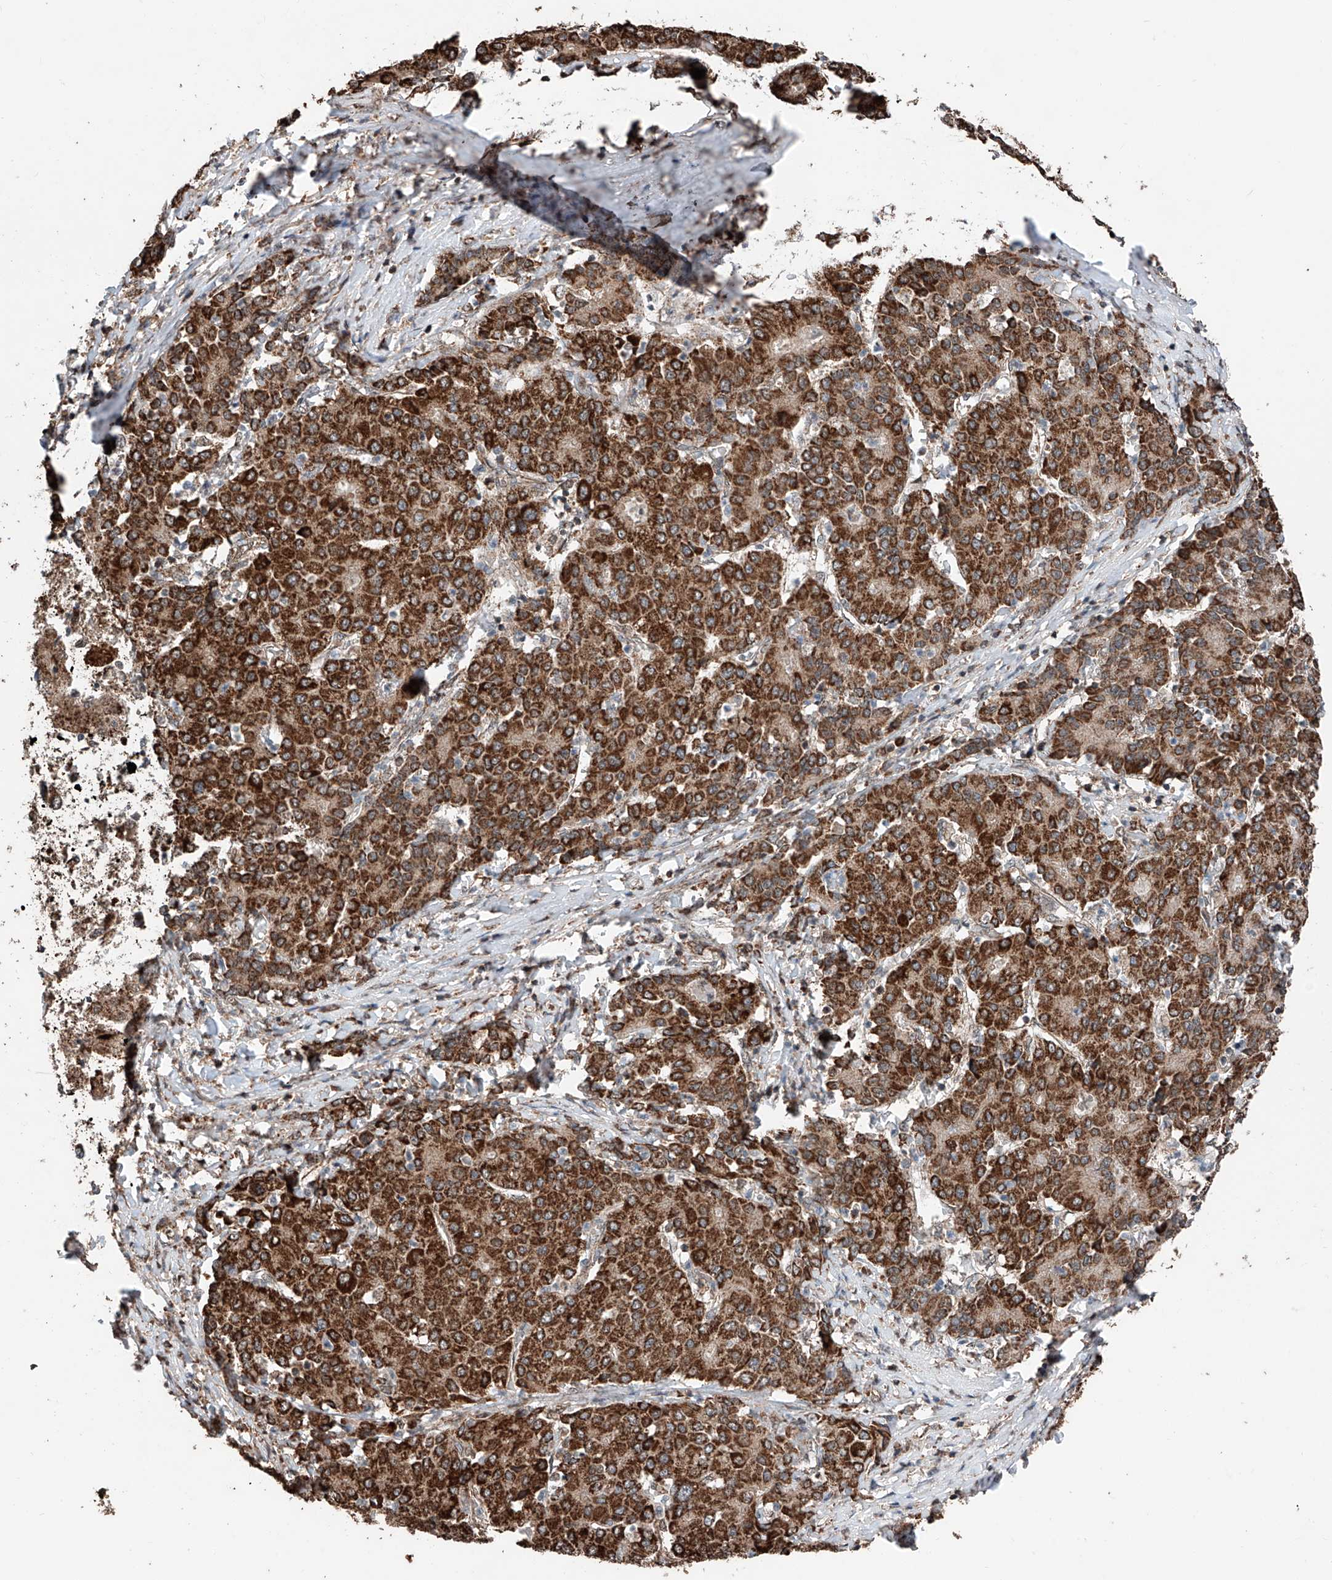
{"staining": {"intensity": "strong", "quantity": ">75%", "location": "cytoplasmic/membranous"}, "tissue": "liver cancer", "cell_type": "Tumor cells", "image_type": "cancer", "snomed": [{"axis": "morphology", "description": "Carcinoma, Hepatocellular, NOS"}, {"axis": "topography", "description": "Liver"}], "caption": "Approximately >75% of tumor cells in human liver cancer (hepatocellular carcinoma) show strong cytoplasmic/membranous protein positivity as visualized by brown immunohistochemical staining.", "gene": "ZNF445", "patient": {"sex": "male", "age": 65}}